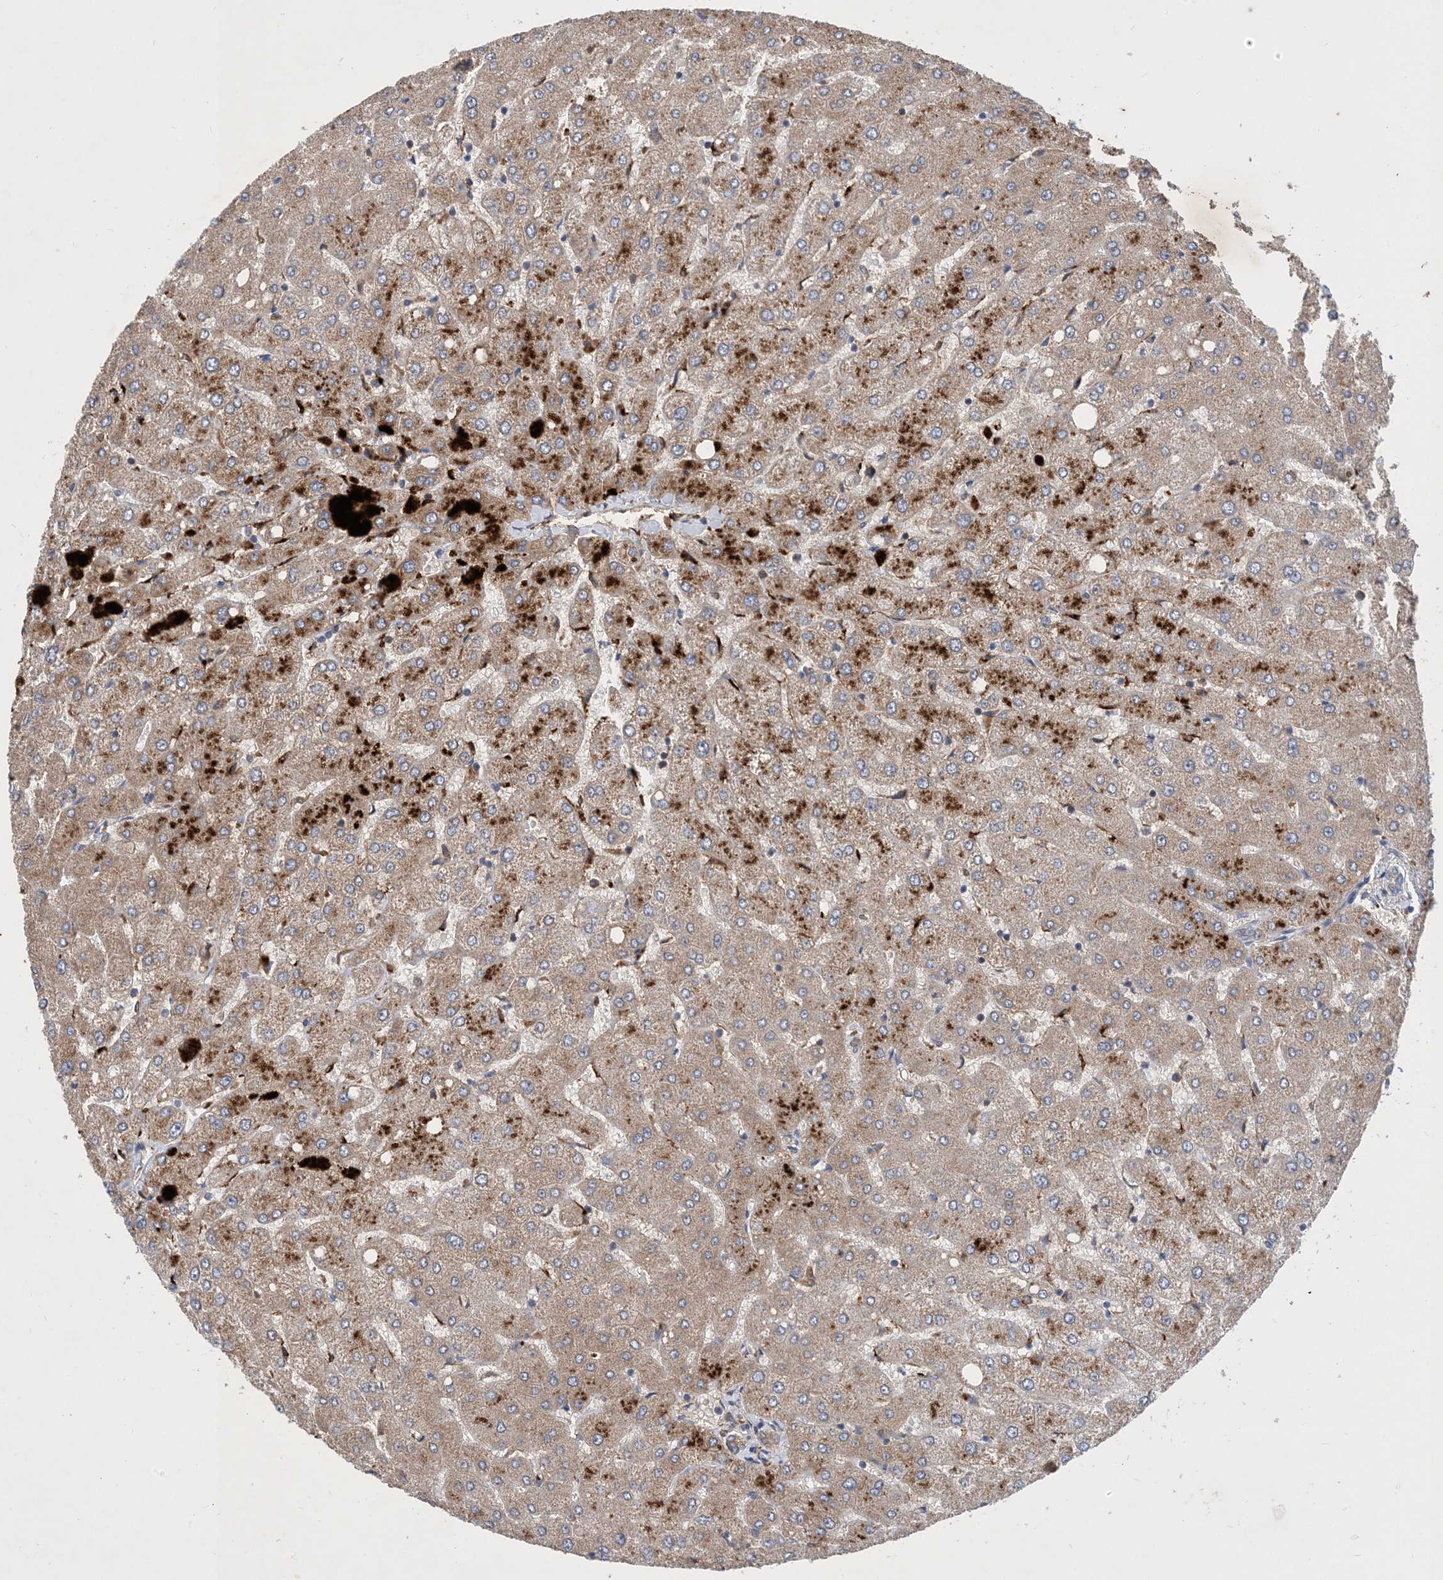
{"staining": {"intensity": "negative", "quantity": "none", "location": "none"}, "tissue": "liver", "cell_type": "Cholangiocytes", "image_type": "normal", "snomed": [{"axis": "morphology", "description": "Normal tissue, NOS"}, {"axis": "topography", "description": "Liver"}], "caption": "Cholangiocytes are negative for protein expression in normal human liver. (DAB (3,3'-diaminobenzidine) immunohistochemistry (IHC) with hematoxylin counter stain).", "gene": "STK19", "patient": {"sex": "female", "age": 54}}